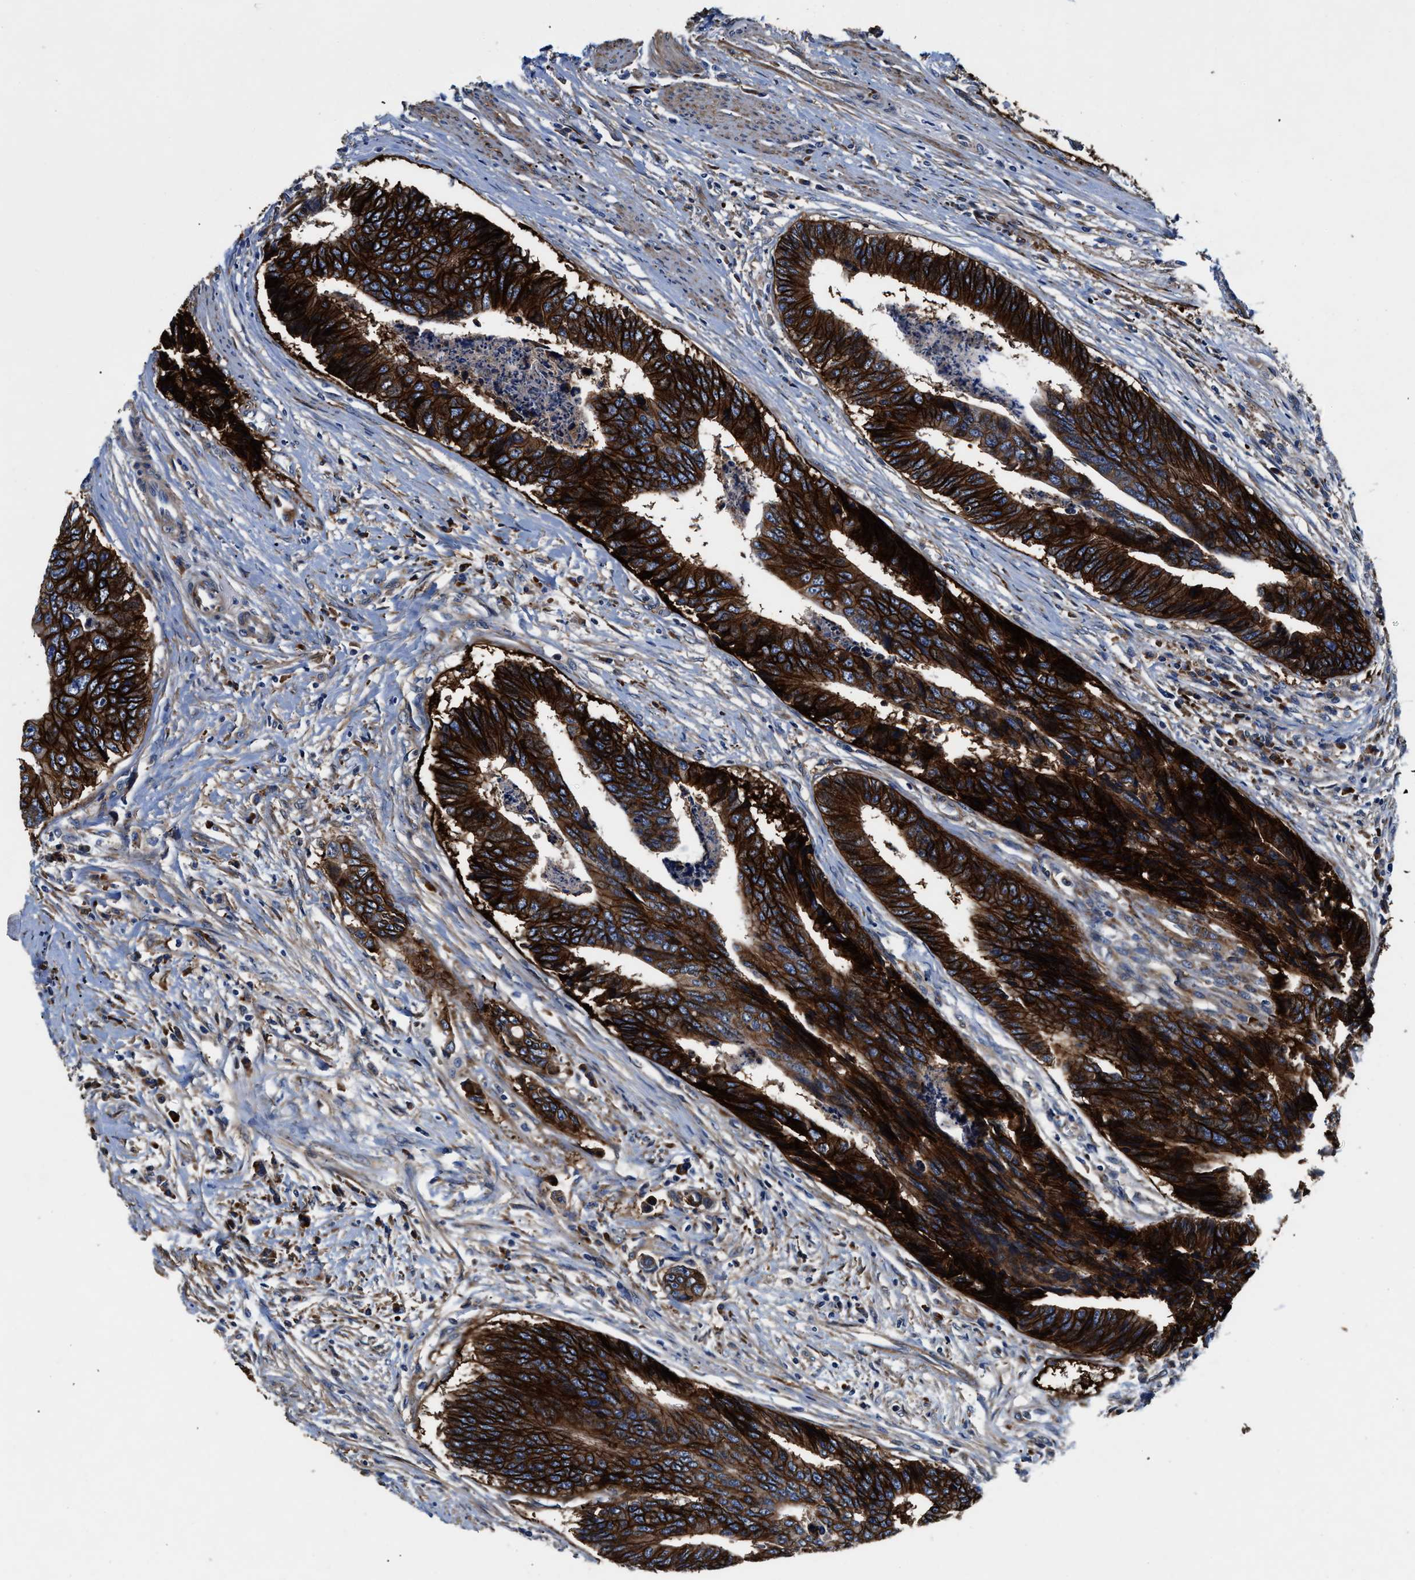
{"staining": {"intensity": "strong", "quantity": ">75%", "location": "cytoplasmic/membranous"}, "tissue": "colorectal cancer", "cell_type": "Tumor cells", "image_type": "cancer", "snomed": [{"axis": "morphology", "description": "Adenocarcinoma, NOS"}, {"axis": "topography", "description": "Rectum"}], "caption": "Immunohistochemistry (IHC) (DAB (3,3'-diaminobenzidine)) staining of human adenocarcinoma (colorectal) shows strong cytoplasmic/membranous protein positivity in approximately >75% of tumor cells.", "gene": "SLC12A2", "patient": {"sex": "male", "age": 84}}